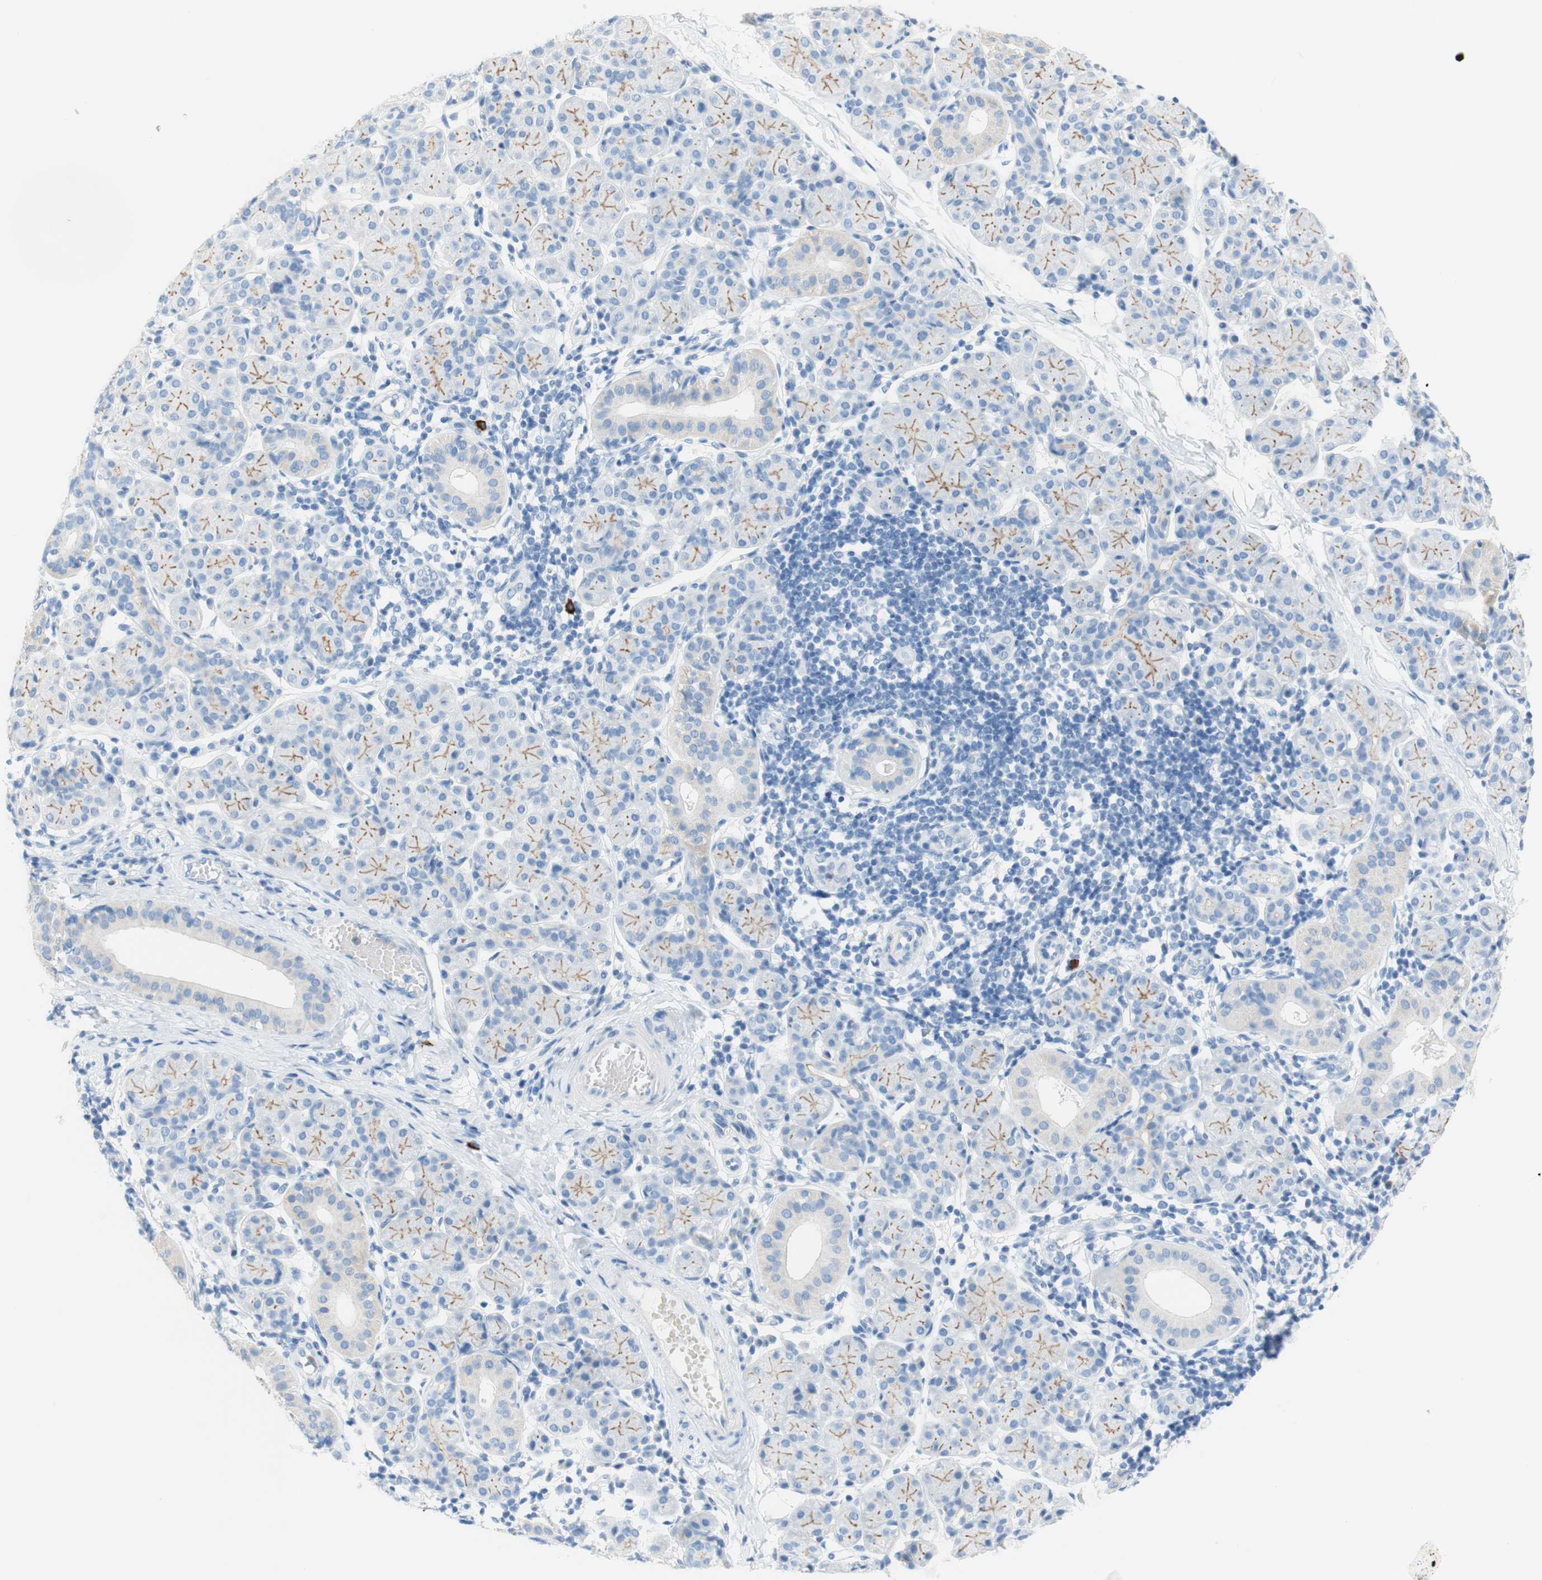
{"staining": {"intensity": "moderate", "quantity": "25%-75%", "location": "cytoplasmic/membranous"}, "tissue": "salivary gland", "cell_type": "Glandular cells", "image_type": "normal", "snomed": [{"axis": "morphology", "description": "Normal tissue, NOS"}, {"axis": "morphology", "description": "Inflammation, NOS"}, {"axis": "topography", "description": "Lymph node"}, {"axis": "topography", "description": "Salivary gland"}], "caption": "Immunohistochemistry (DAB) staining of benign human salivary gland reveals moderate cytoplasmic/membranous protein expression in about 25%-75% of glandular cells. The protein of interest is shown in brown color, while the nuclei are stained blue.", "gene": "CEACAM1", "patient": {"sex": "male", "age": 3}}